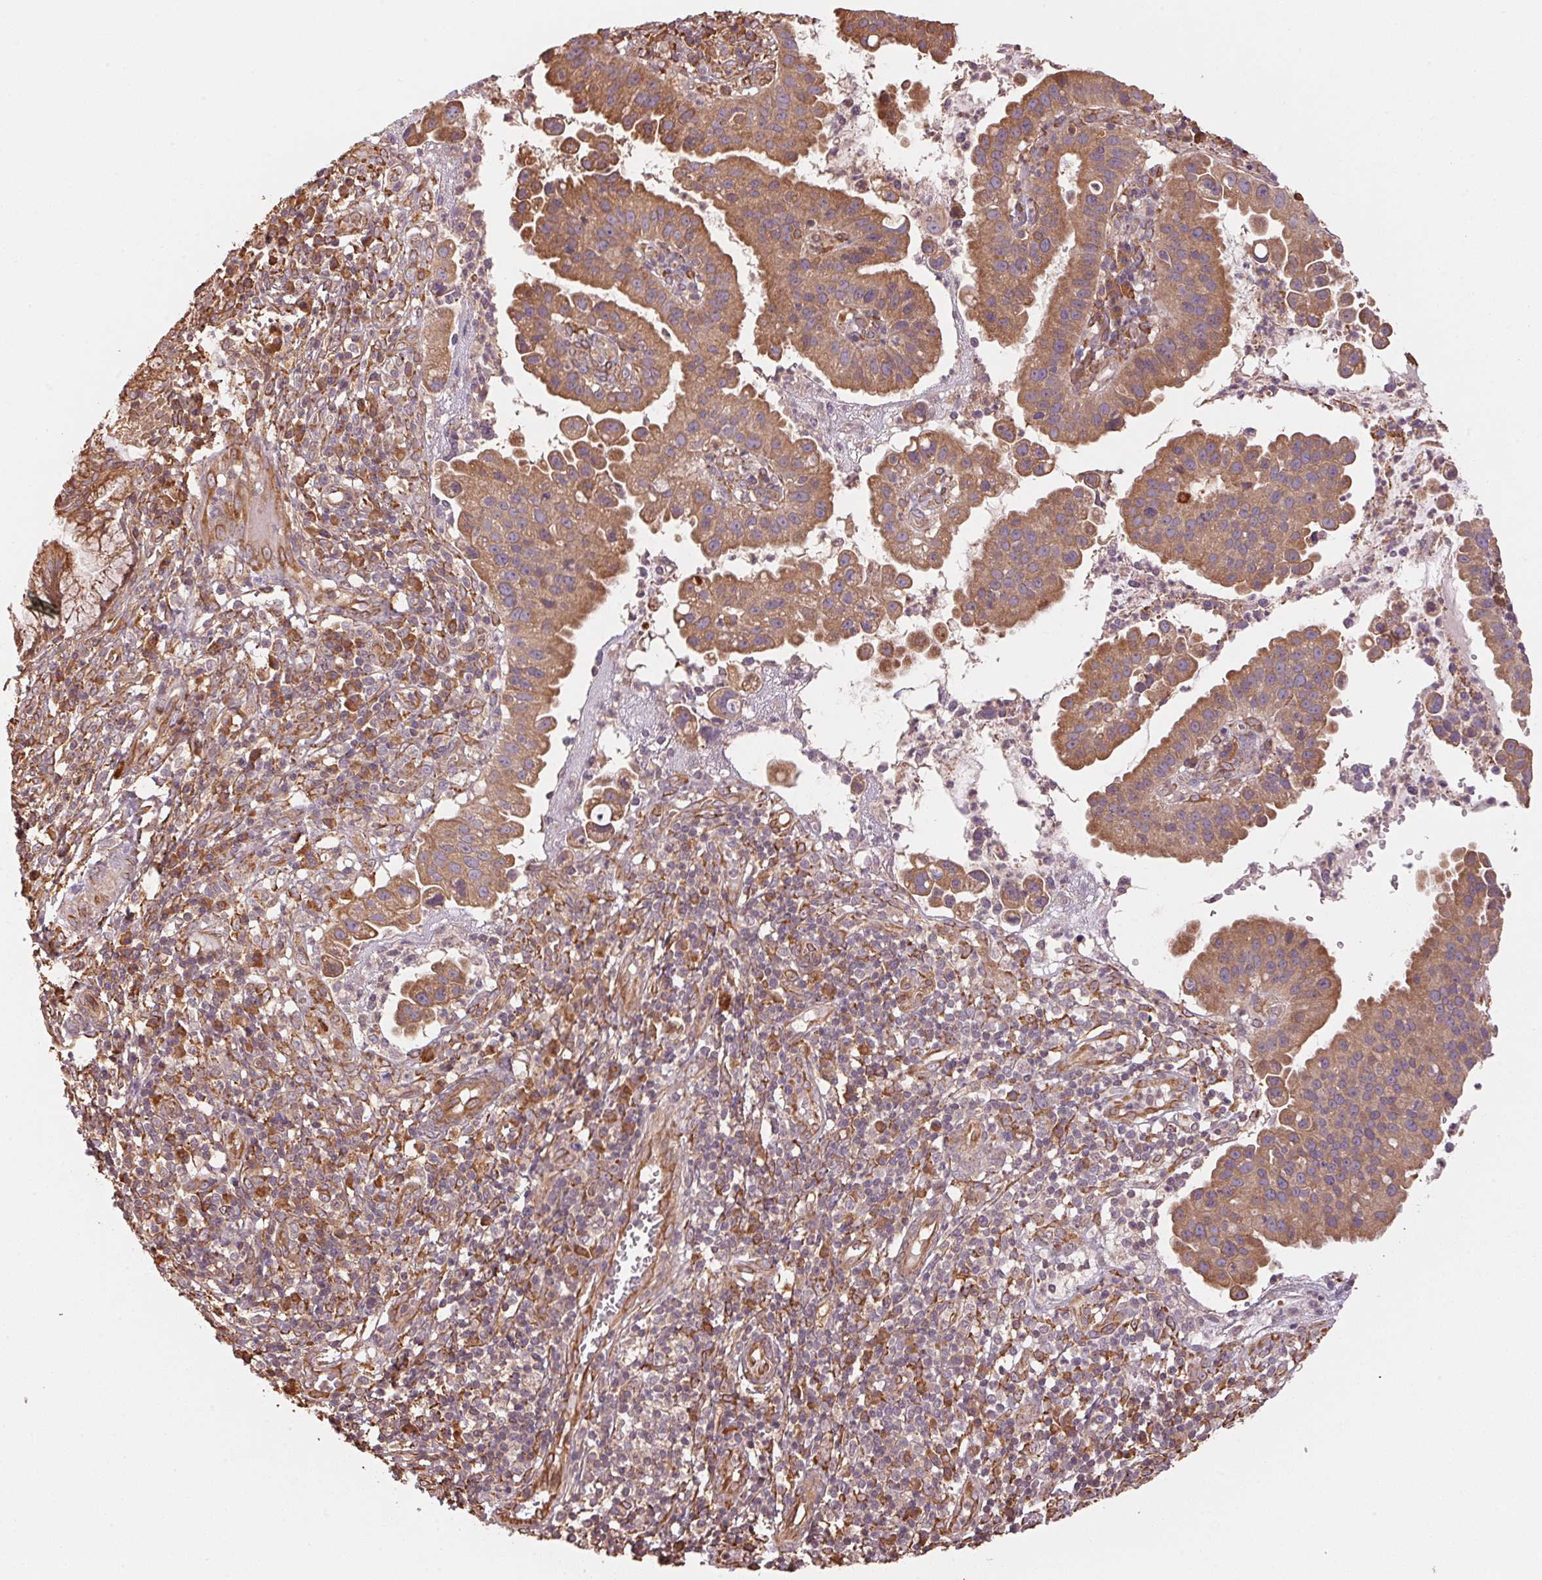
{"staining": {"intensity": "moderate", "quantity": ">75%", "location": "cytoplasmic/membranous"}, "tissue": "cervical cancer", "cell_type": "Tumor cells", "image_type": "cancer", "snomed": [{"axis": "morphology", "description": "Adenocarcinoma, NOS"}, {"axis": "topography", "description": "Cervix"}], "caption": "Tumor cells demonstrate medium levels of moderate cytoplasmic/membranous positivity in about >75% of cells in adenocarcinoma (cervical).", "gene": "C6orf163", "patient": {"sex": "female", "age": 34}}